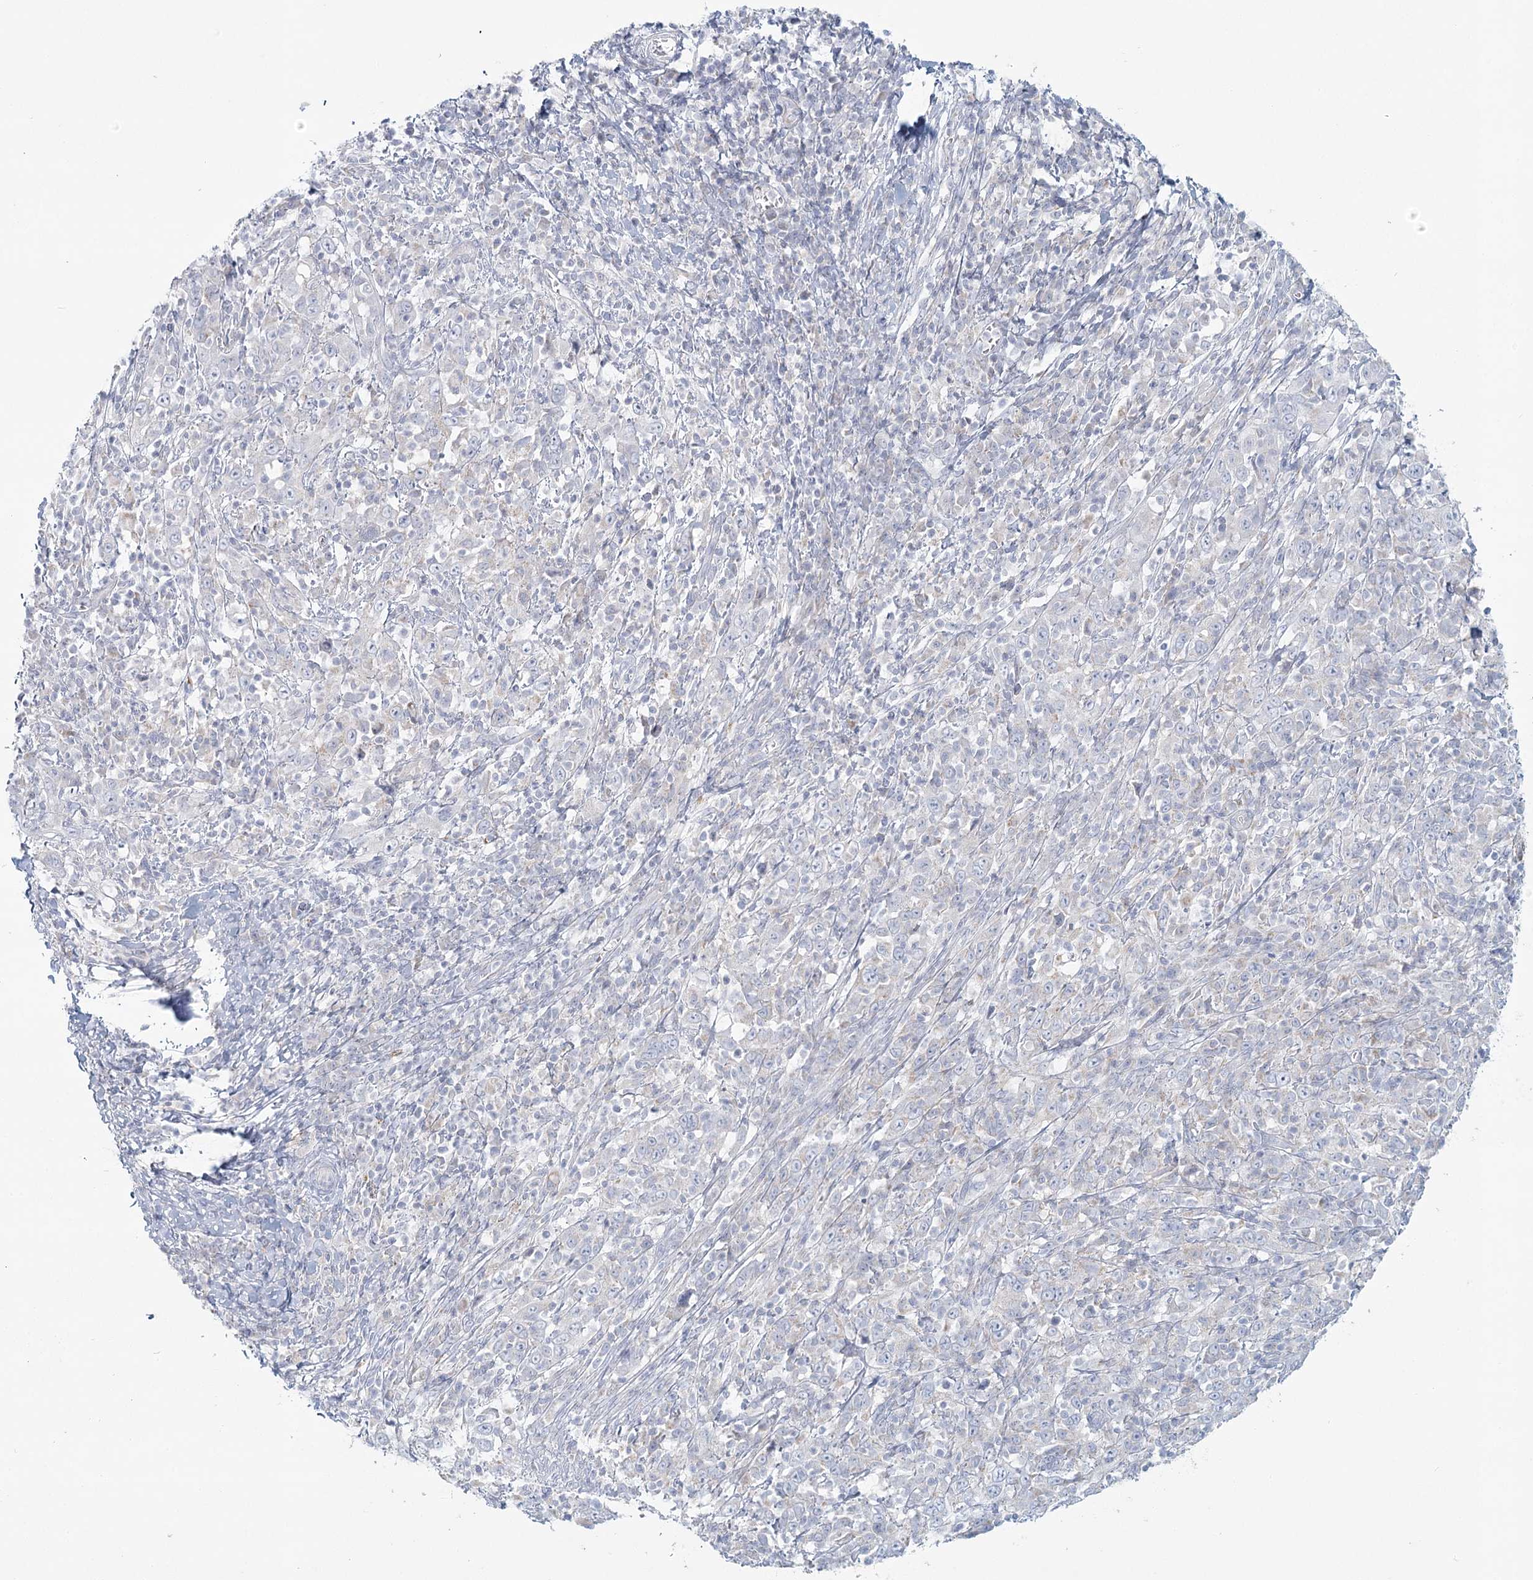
{"staining": {"intensity": "negative", "quantity": "none", "location": "none"}, "tissue": "cervical cancer", "cell_type": "Tumor cells", "image_type": "cancer", "snomed": [{"axis": "morphology", "description": "Squamous cell carcinoma, NOS"}, {"axis": "topography", "description": "Cervix"}], "caption": "High power microscopy micrograph of an immunohistochemistry micrograph of cervical squamous cell carcinoma, revealing no significant staining in tumor cells. (Brightfield microscopy of DAB (3,3'-diaminobenzidine) immunohistochemistry at high magnification).", "gene": "BPHL", "patient": {"sex": "female", "age": 46}}